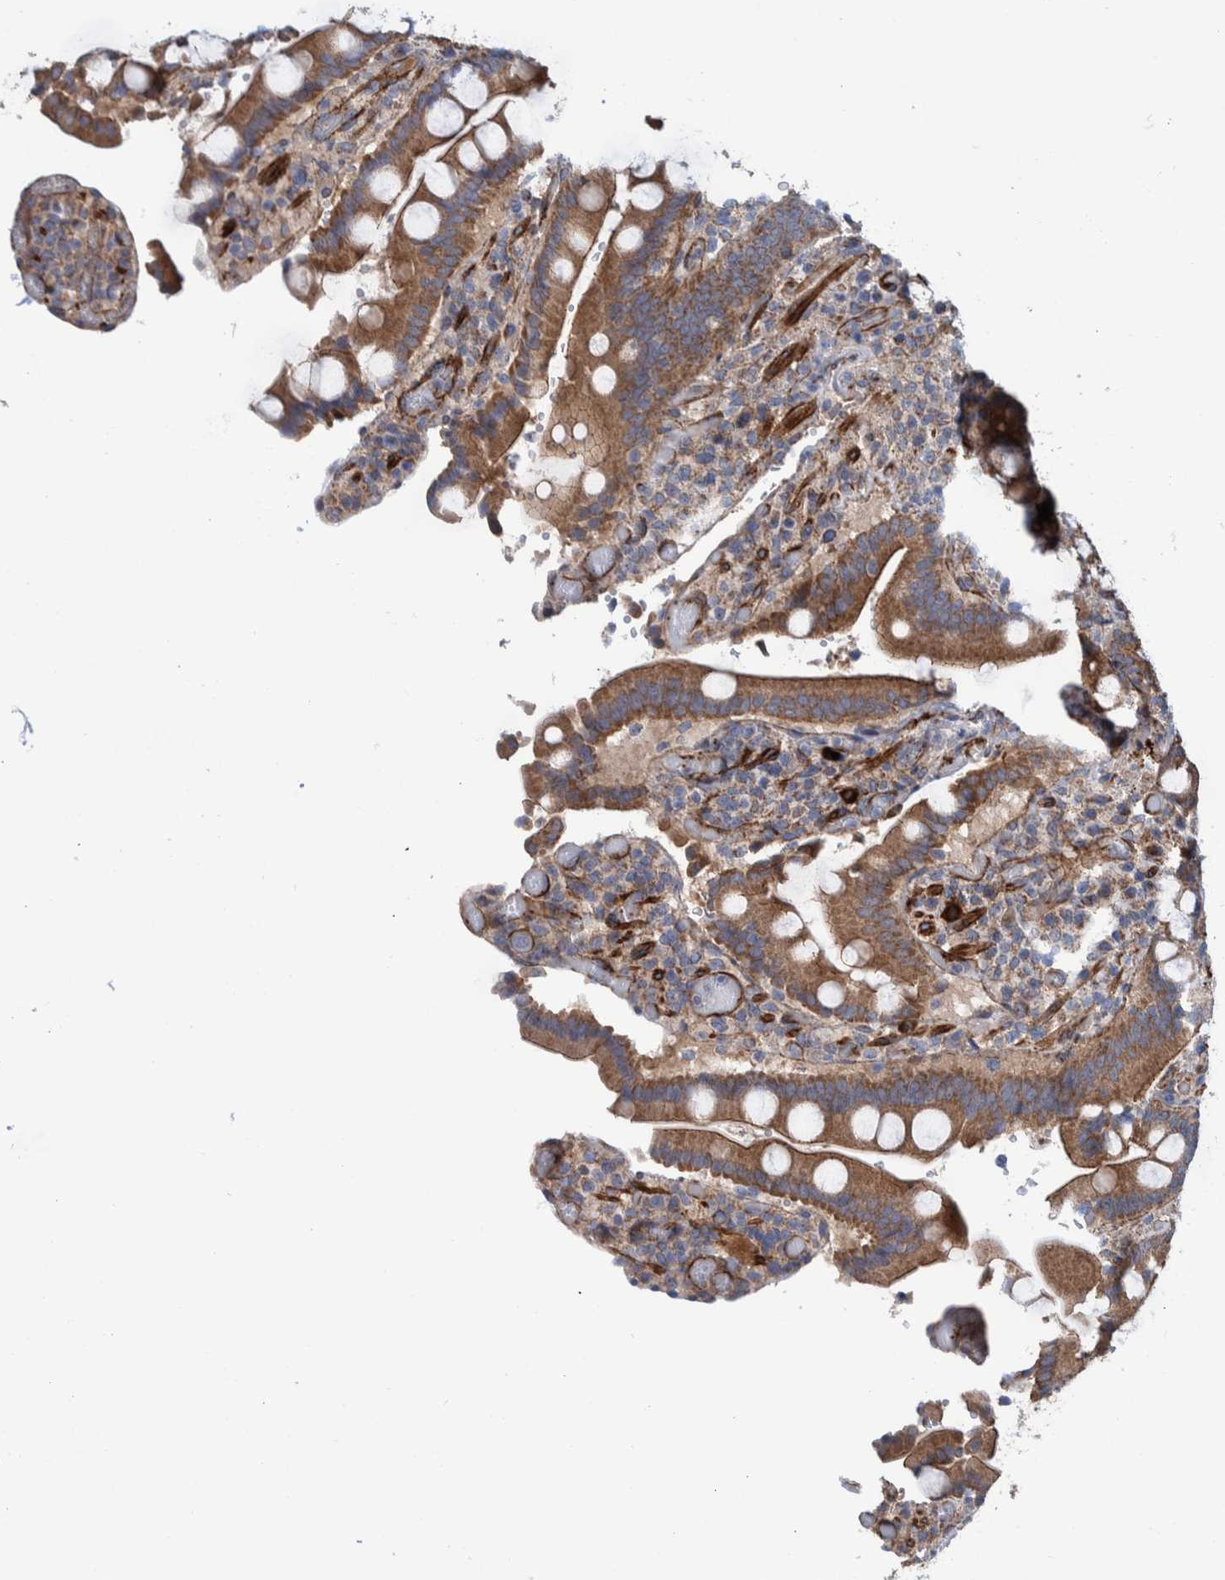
{"staining": {"intensity": "moderate", "quantity": ">75%", "location": "cytoplasmic/membranous"}, "tissue": "duodenum", "cell_type": "Glandular cells", "image_type": "normal", "snomed": [{"axis": "morphology", "description": "Normal tissue, NOS"}, {"axis": "topography", "description": "Small intestine, NOS"}], "caption": "Protein expression by immunohistochemistry (IHC) reveals moderate cytoplasmic/membranous positivity in about >75% of glandular cells in normal duodenum. Using DAB (brown) and hematoxylin (blue) stains, captured at high magnification using brightfield microscopy.", "gene": "ENSG00000262660", "patient": {"sex": "female", "age": 71}}